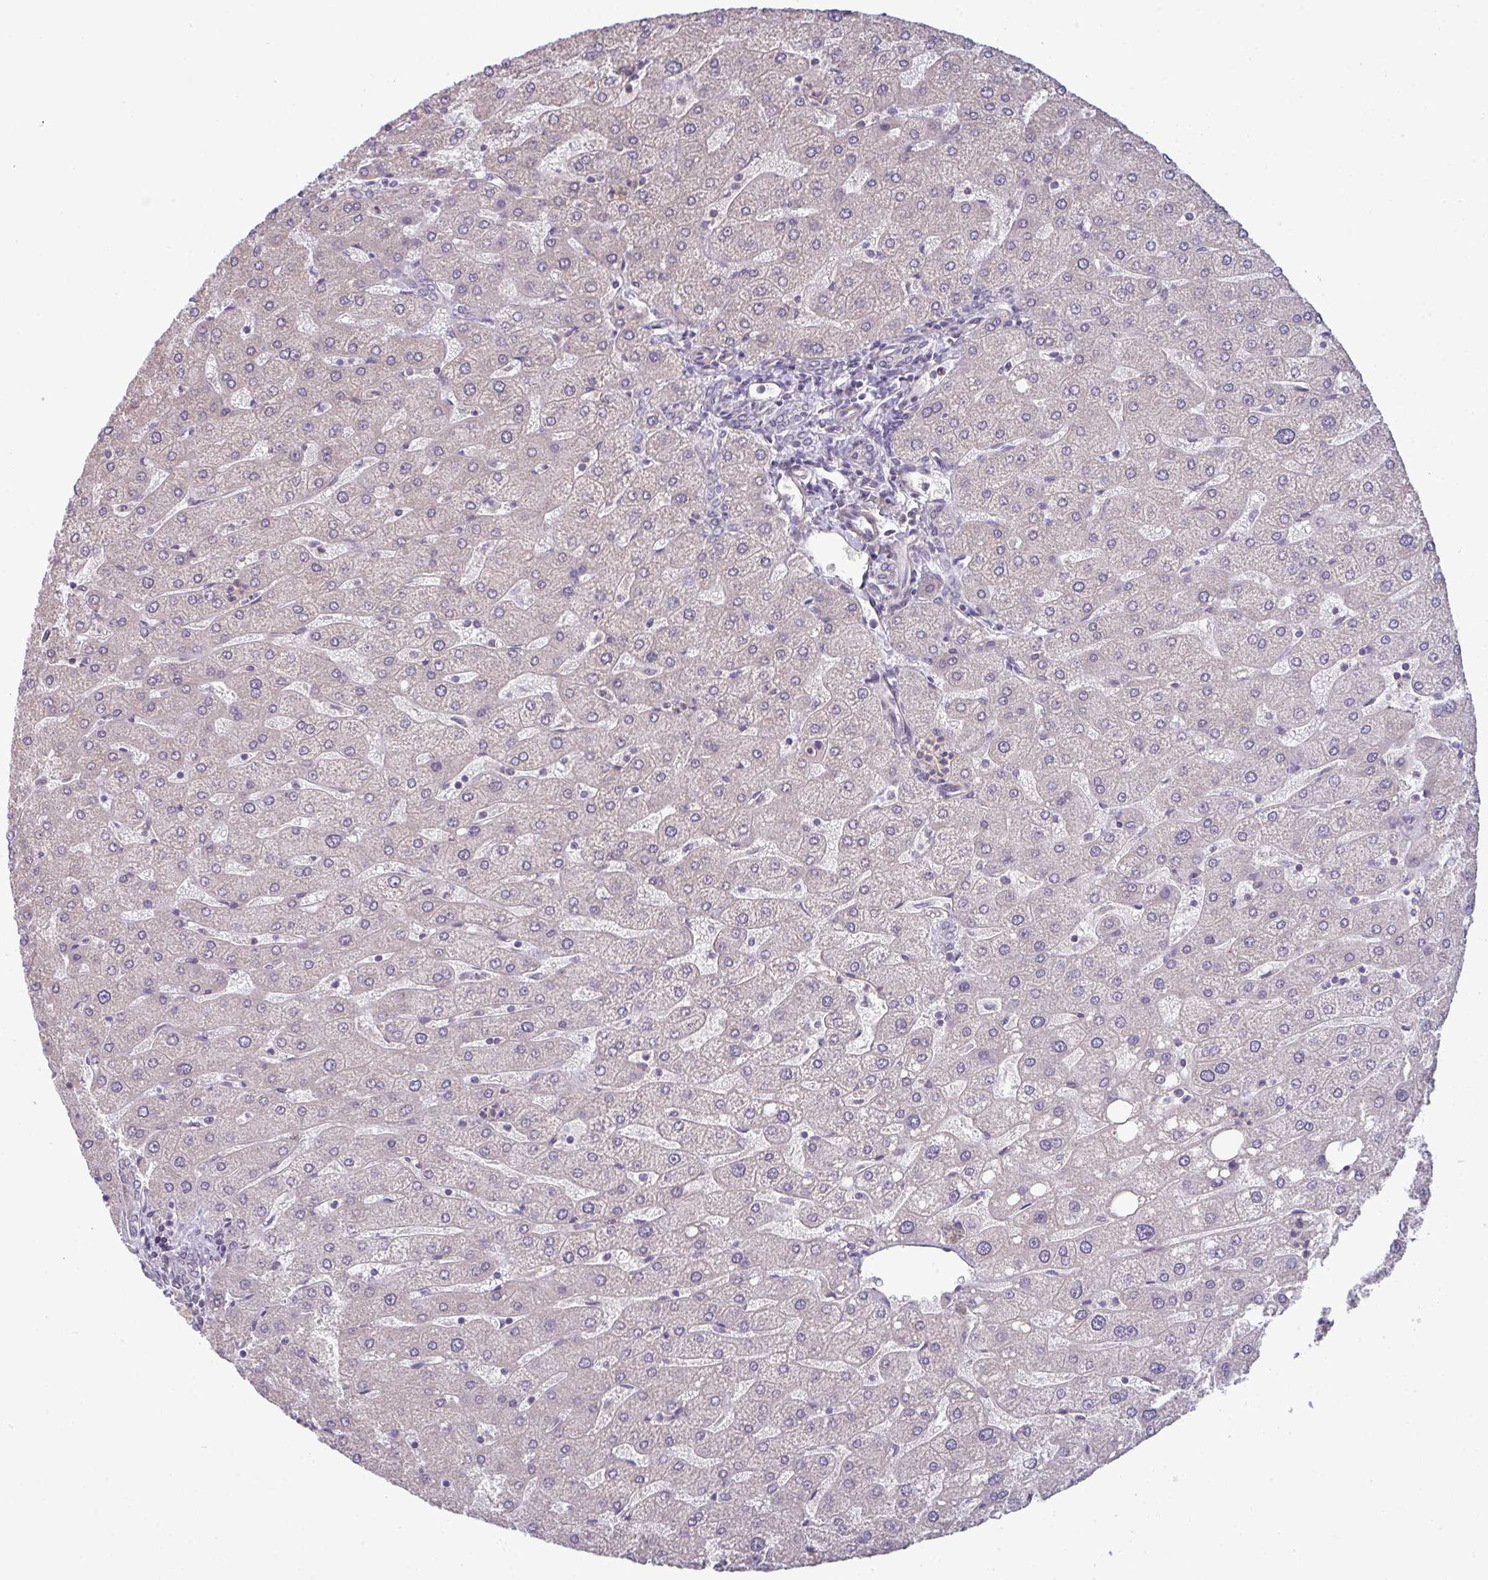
{"staining": {"intensity": "negative", "quantity": "none", "location": "none"}, "tissue": "liver", "cell_type": "Cholangiocytes", "image_type": "normal", "snomed": [{"axis": "morphology", "description": "Normal tissue, NOS"}, {"axis": "topography", "description": "Liver"}], "caption": "An image of liver stained for a protein reveals no brown staining in cholangiocytes. (Immunohistochemistry, brightfield microscopy, high magnification).", "gene": "CXCR1", "patient": {"sex": "male", "age": 67}}